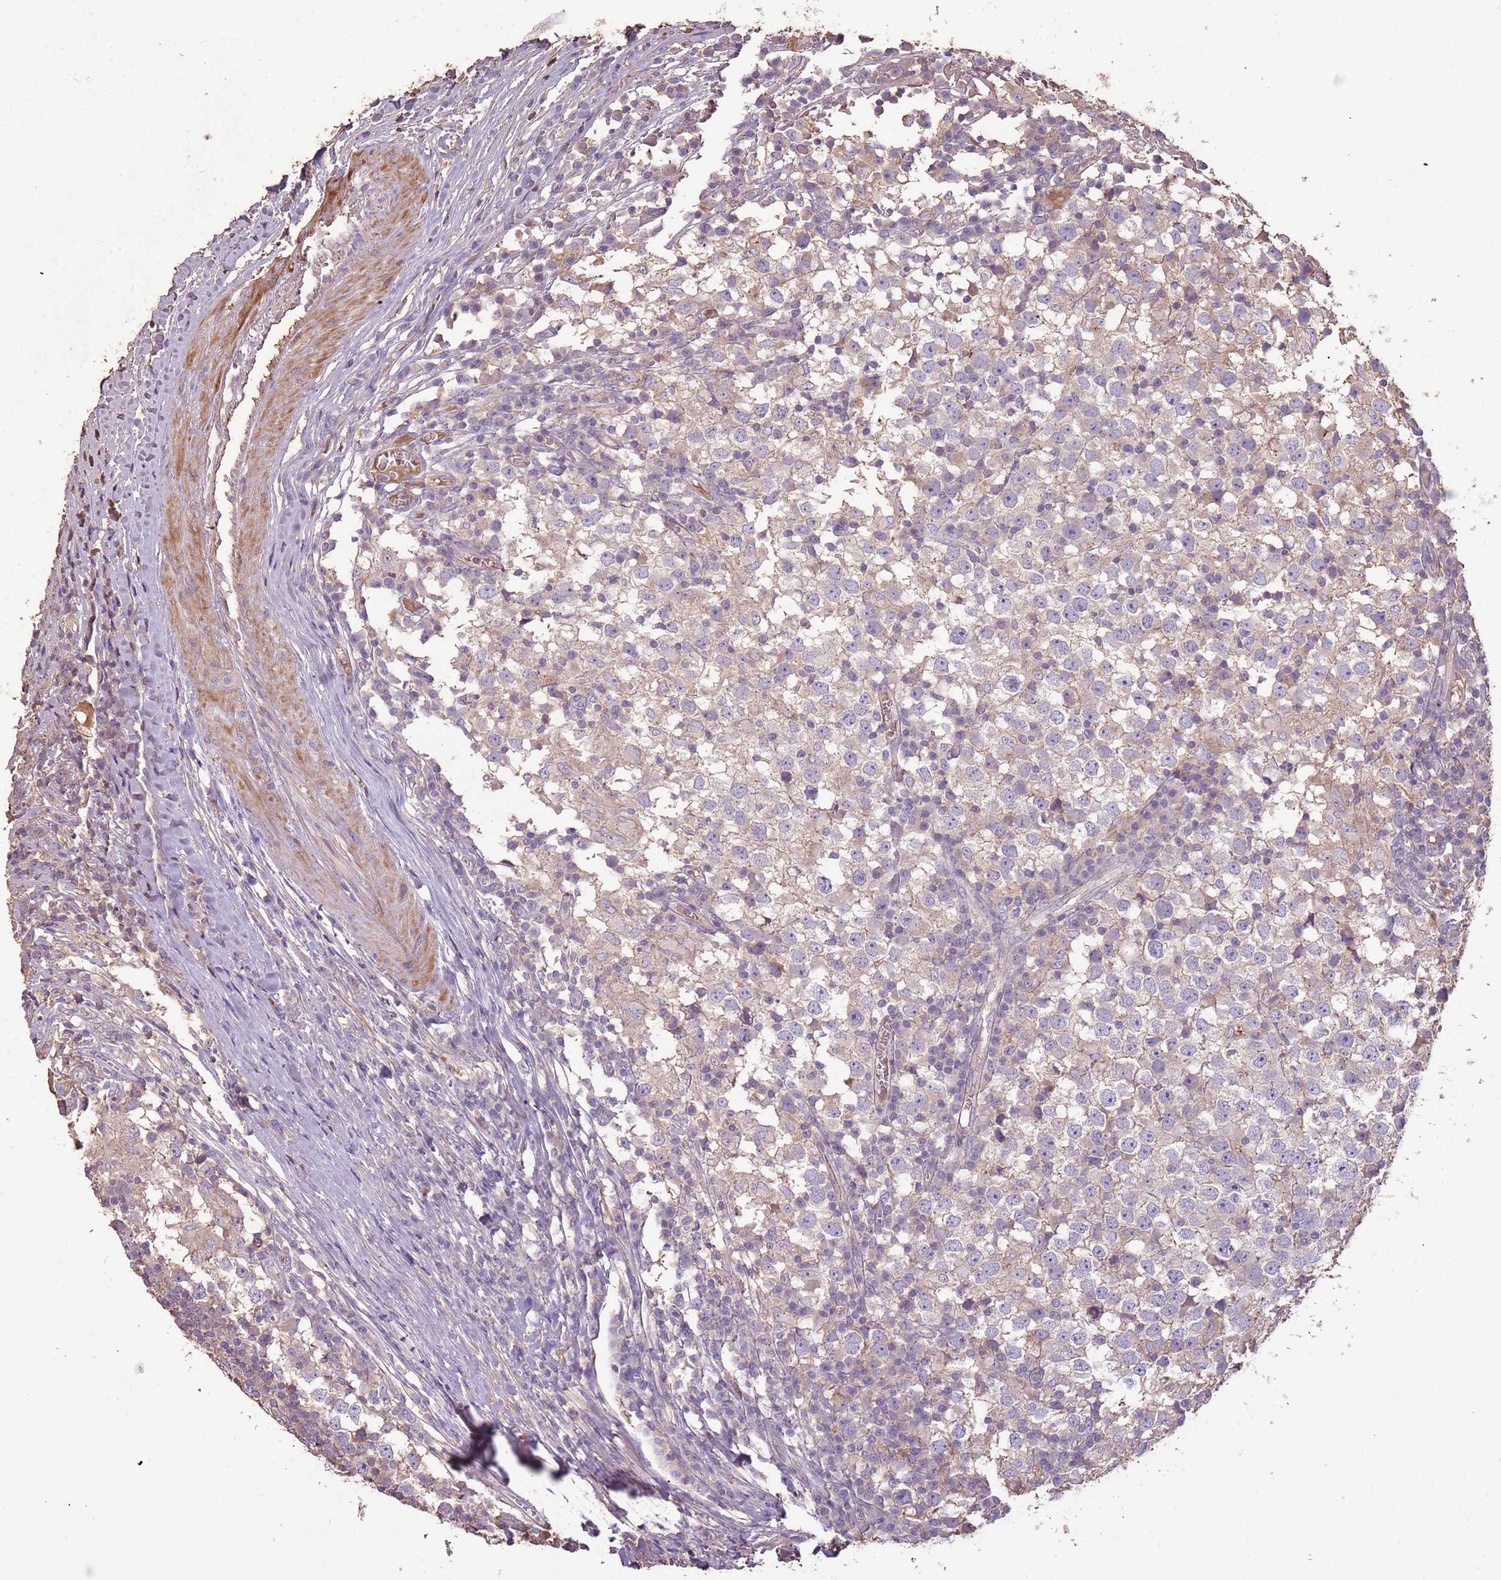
{"staining": {"intensity": "weak", "quantity": "<25%", "location": "cytoplasmic/membranous"}, "tissue": "testis cancer", "cell_type": "Tumor cells", "image_type": "cancer", "snomed": [{"axis": "morphology", "description": "Seminoma, NOS"}, {"axis": "topography", "description": "Testis"}], "caption": "Histopathology image shows no significant protein expression in tumor cells of seminoma (testis).", "gene": "FECH", "patient": {"sex": "male", "age": 65}}